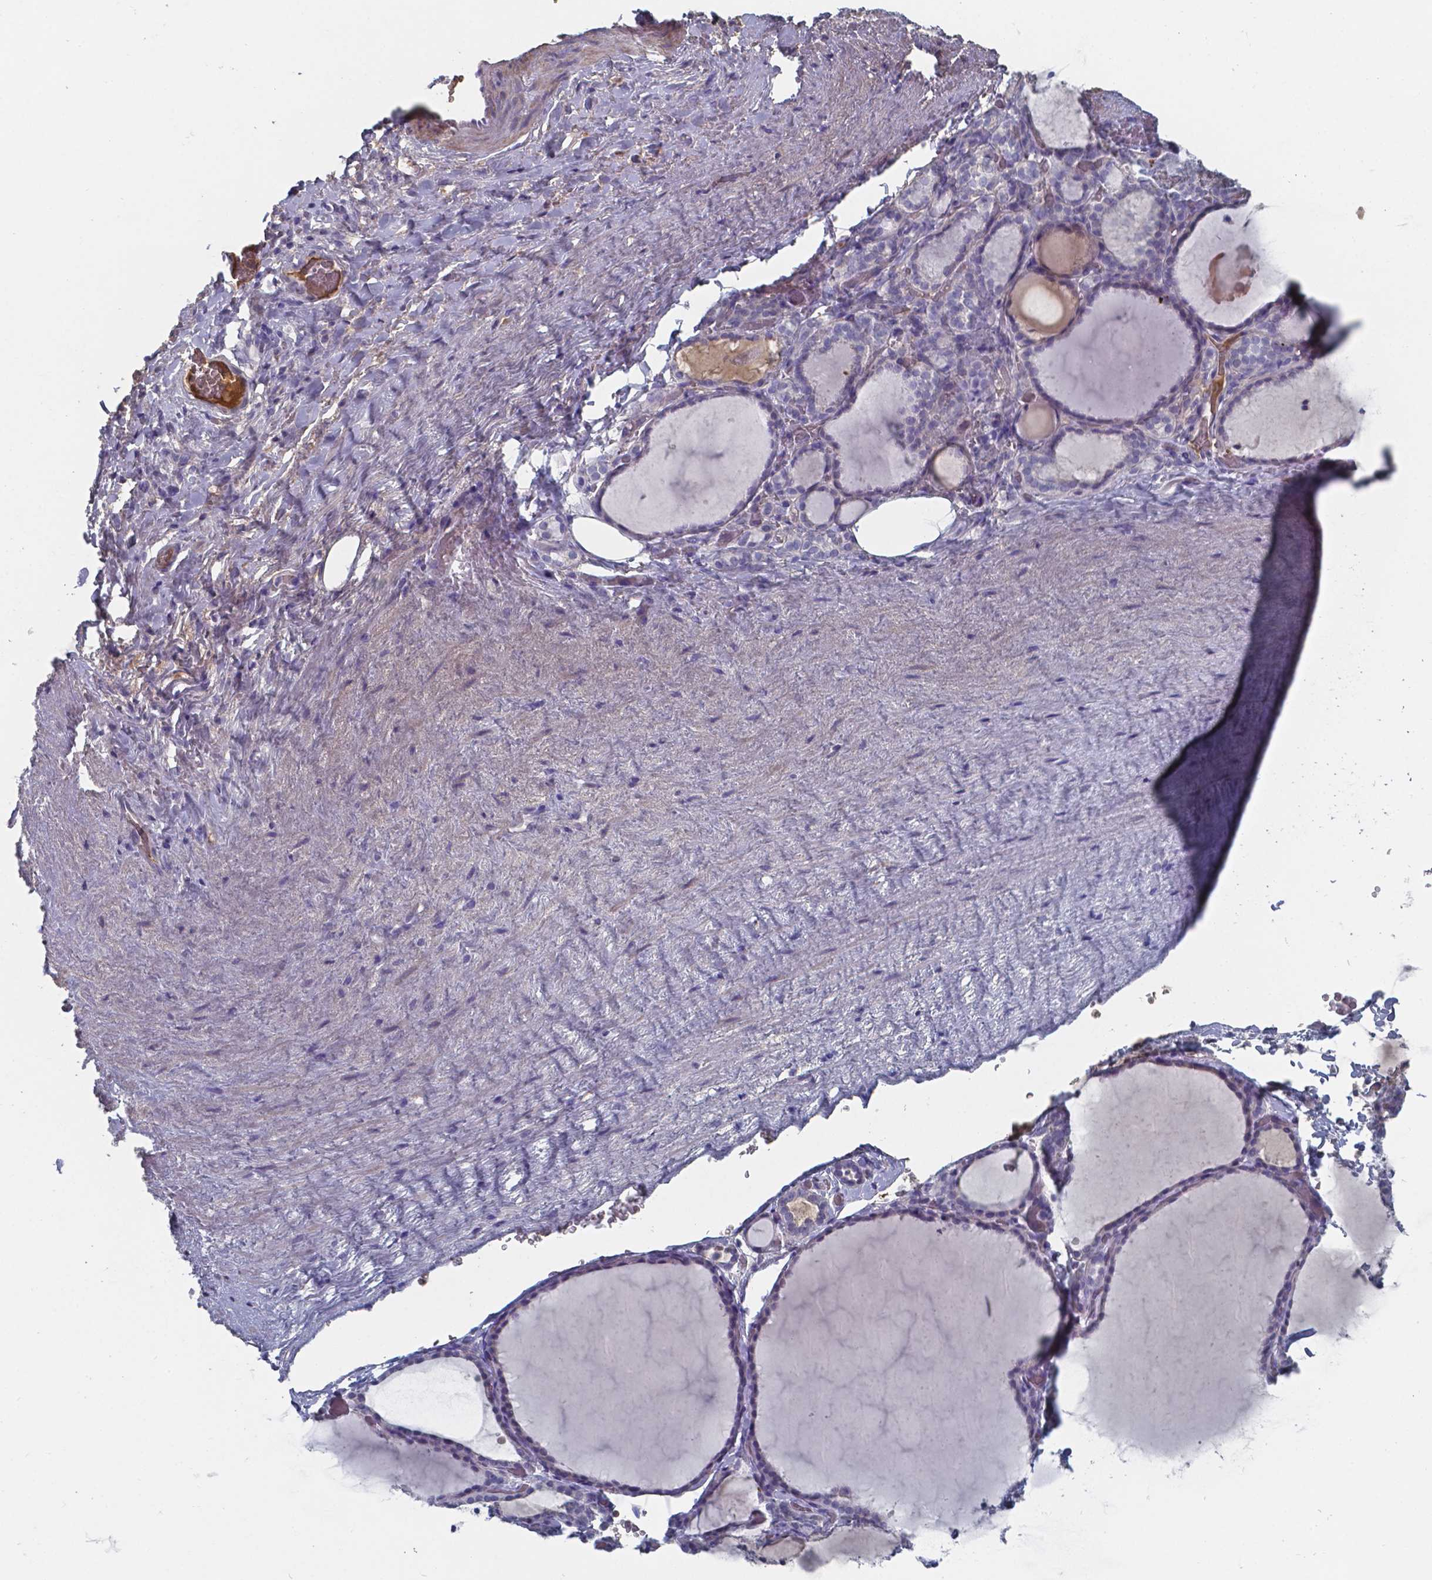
{"staining": {"intensity": "negative", "quantity": "none", "location": "none"}, "tissue": "thyroid gland", "cell_type": "Glandular cells", "image_type": "normal", "snomed": [{"axis": "morphology", "description": "Normal tissue, NOS"}, {"axis": "topography", "description": "Thyroid gland"}], "caption": "IHC of unremarkable human thyroid gland demonstrates no positivity in glandular cells.", "gene": "BTBD17", "patient": {"sex": "female", "age": 22}}